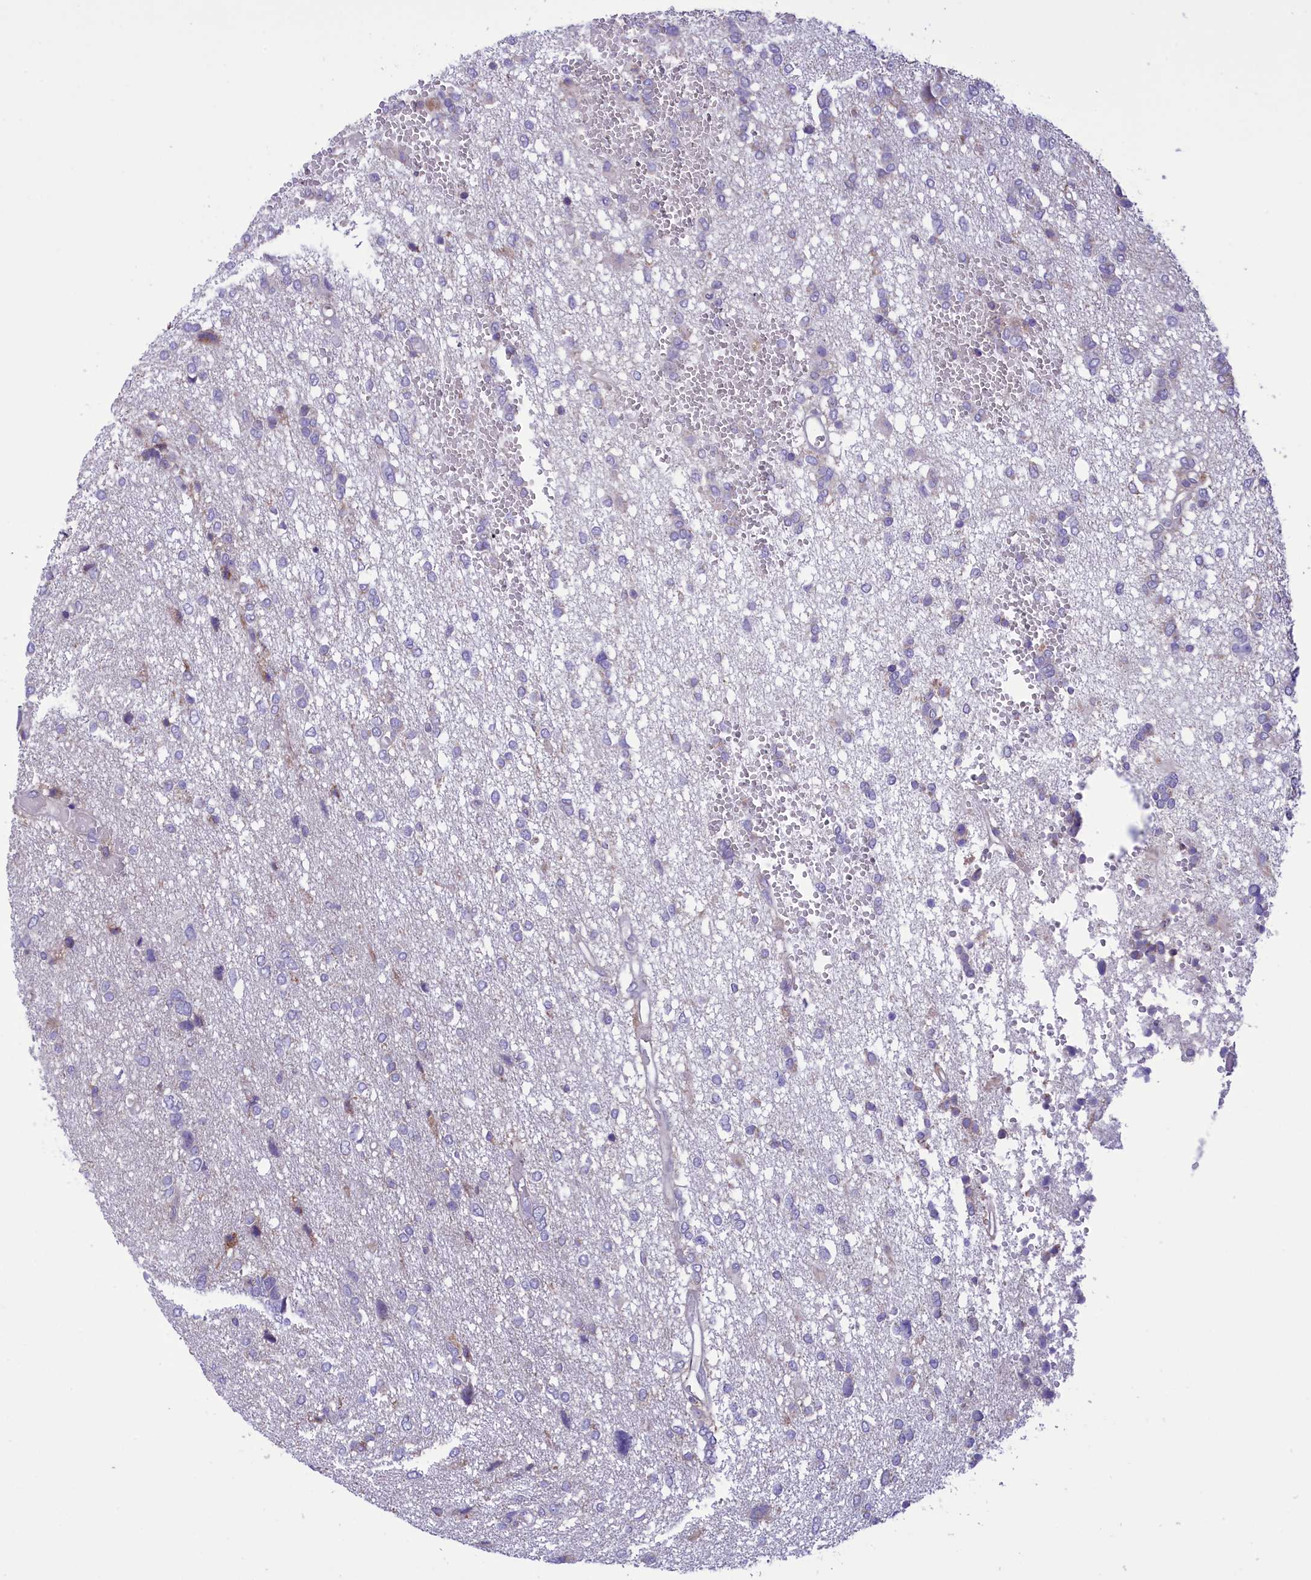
{"staining": {"intensity": "negative", "quantity": "none", "location": "none"}, "tissue": "glioma", "cell_type": "Tumor cells", "image_type": "cancer", "snomed": [{"axis": "morphology", "description": "Glioma, malignant, High grade"}, {"axis": "topography", "description": "Brain"}], "caption": "The histopathology image exhibits no significant expression in tumor cells of high-grade glioma (malignant). The staining is performed using DAB (3,3'-diaminobenzidine) brown chromogen with nuclei counter-stained in using hematoxylin.", "gene": "CORO7-PAM16", "patient": {"sex": "female", "age": 59}}